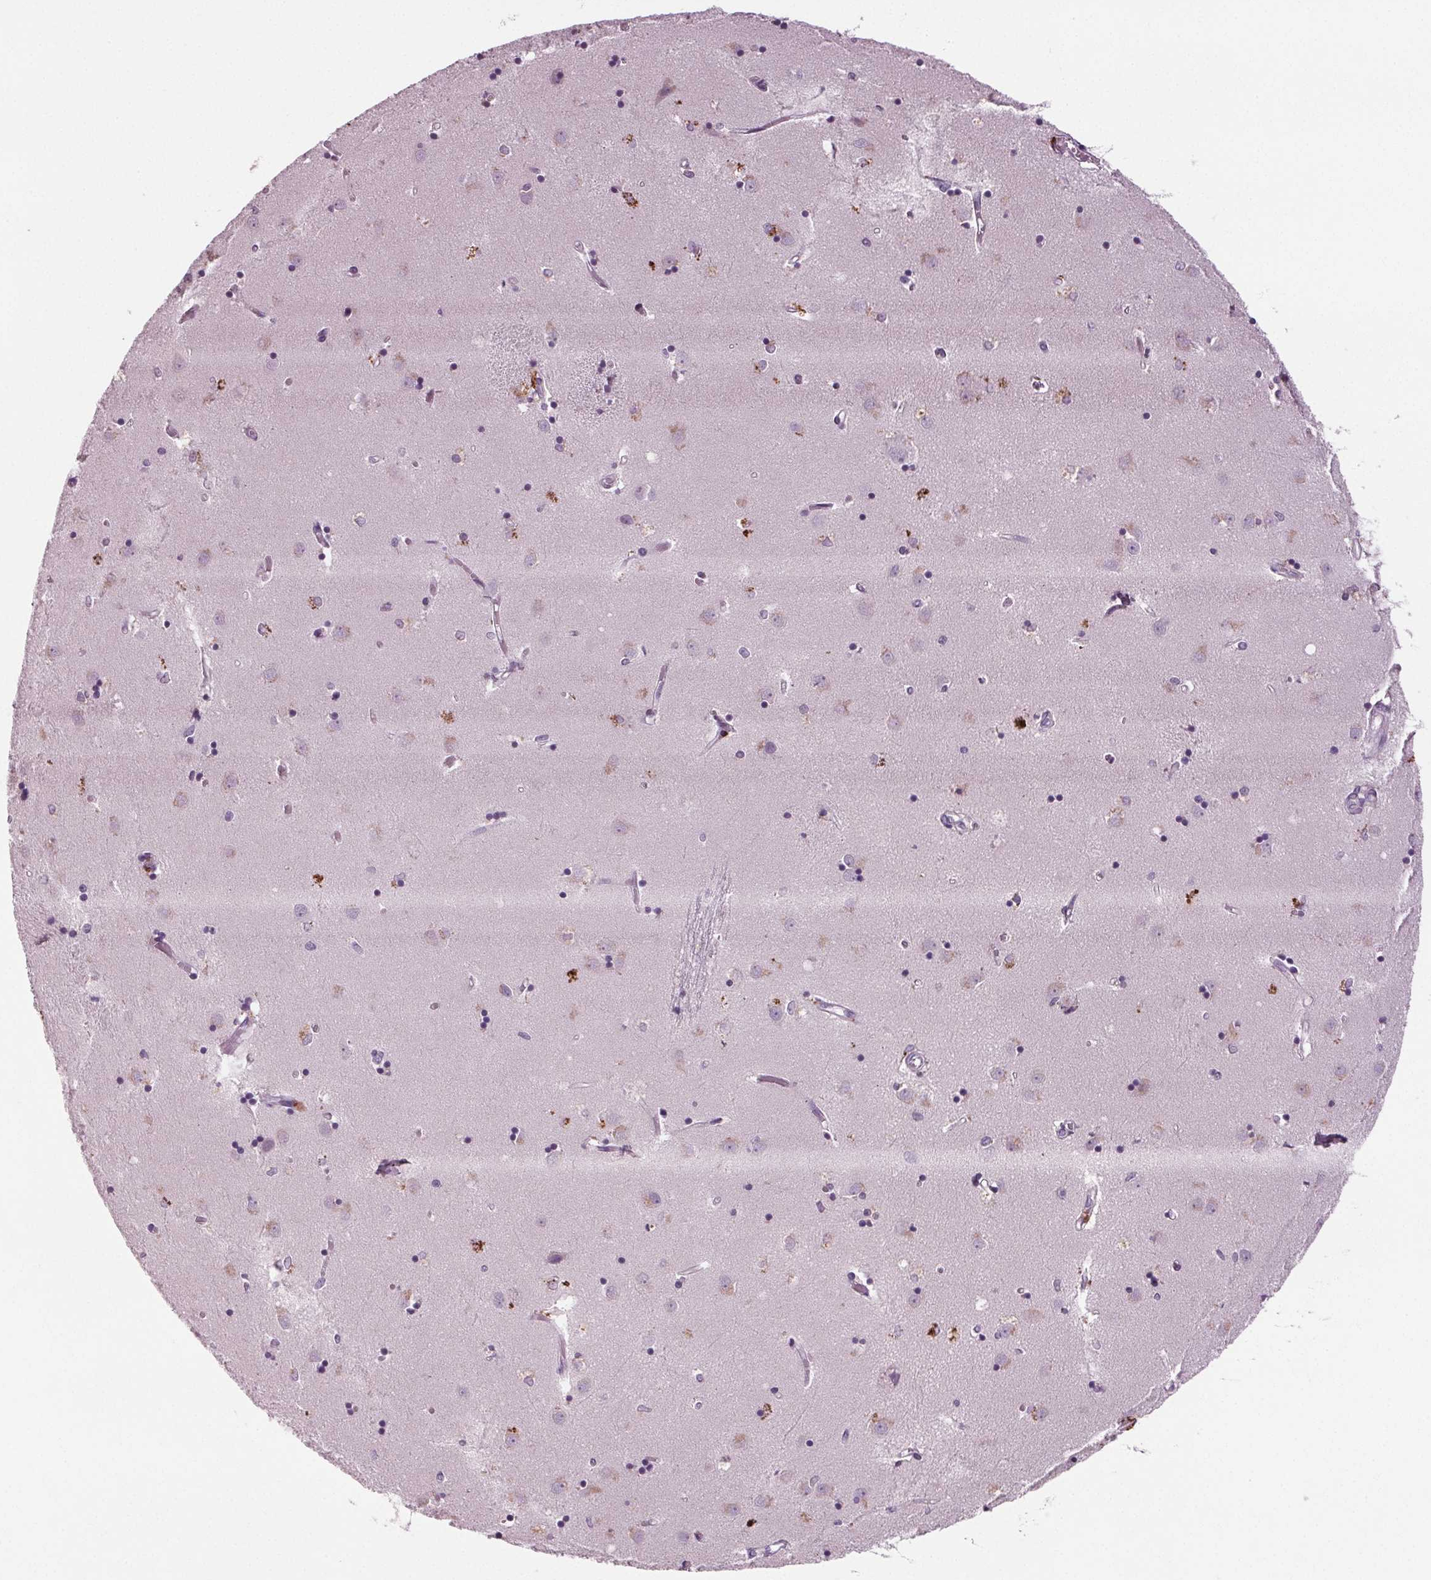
{"staining": {"intensity": "negative", "quantity": "none", "location": "none"}, "tissue": "caudate", "cell_type": "Glial cells", "image_type": "normal", "snomed": [{"axis": "morphology", "description": "Normal tissue, NOS"}, {"axis": "topography", "description": "Lateral ventricle wall"}], "caption": "This is a histopathology image of immunohistochemistry (IHC) staining of unremarkable caudate, which shows no expression in glial cells. (Immunohistochemistry (ihc), brightfield microscopy, high magnification).", "gene": "BHLHE22", "patient": {"sex": "male", "age": 54}}